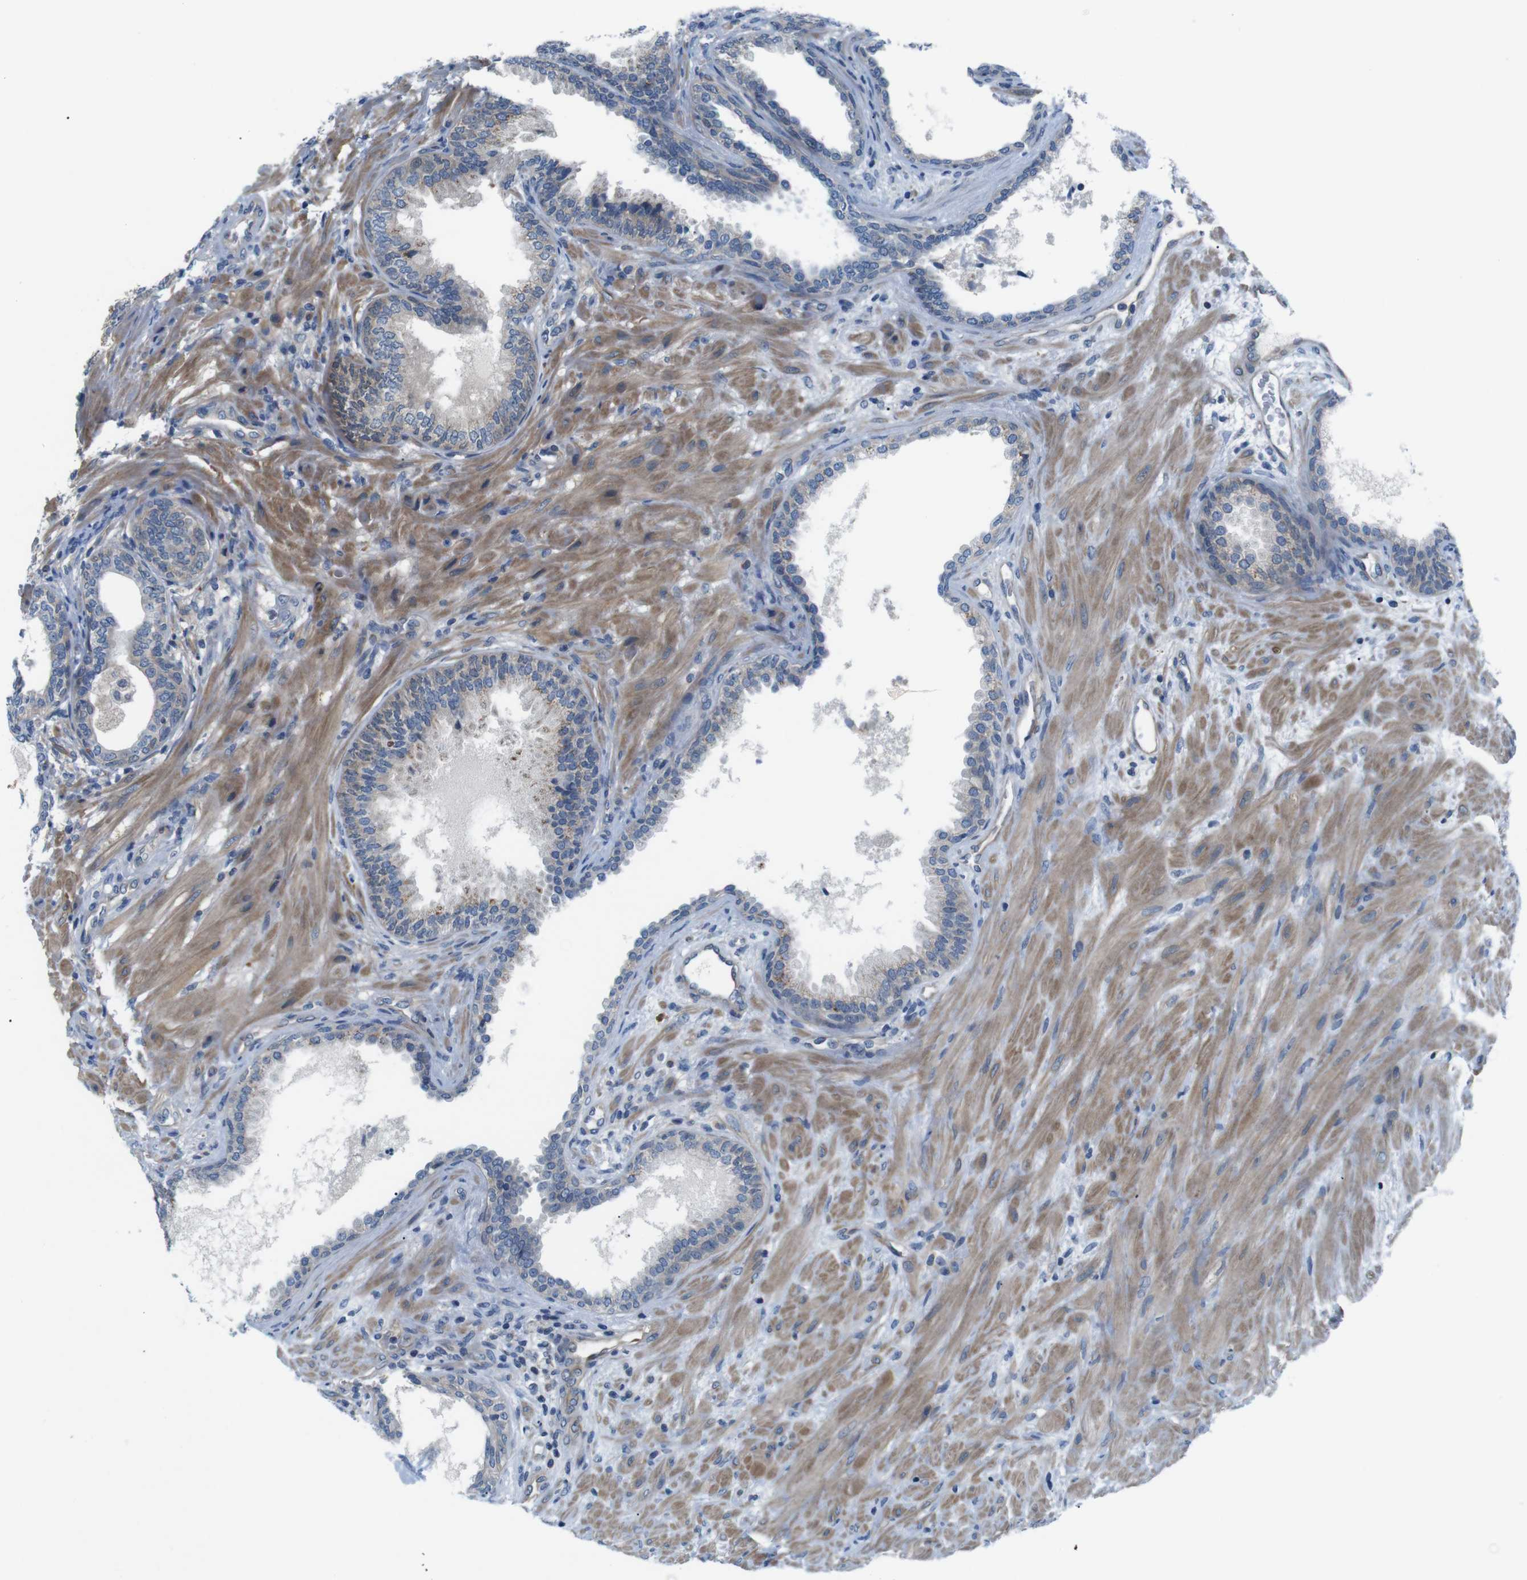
{"staining": {"intensity": "moderate", "quantity": "<25%", "location": "cytoplasmic/membranous"}, "tissue": "prostate", "cell_type": "Glandular cells", "image_type": "normal", "snomed": [{"axis": "morphology", "description": "Normal tissue, NOS"}, {"axis": "topography", "description": "Prostate"}], "caption": "Unremarkable prostate exhibits moderate cytoplasmic/membranous expression in approximately <25% of glandular cells.", "gene": "JAK1", "patient": {"sex": "male", "age": 76}}